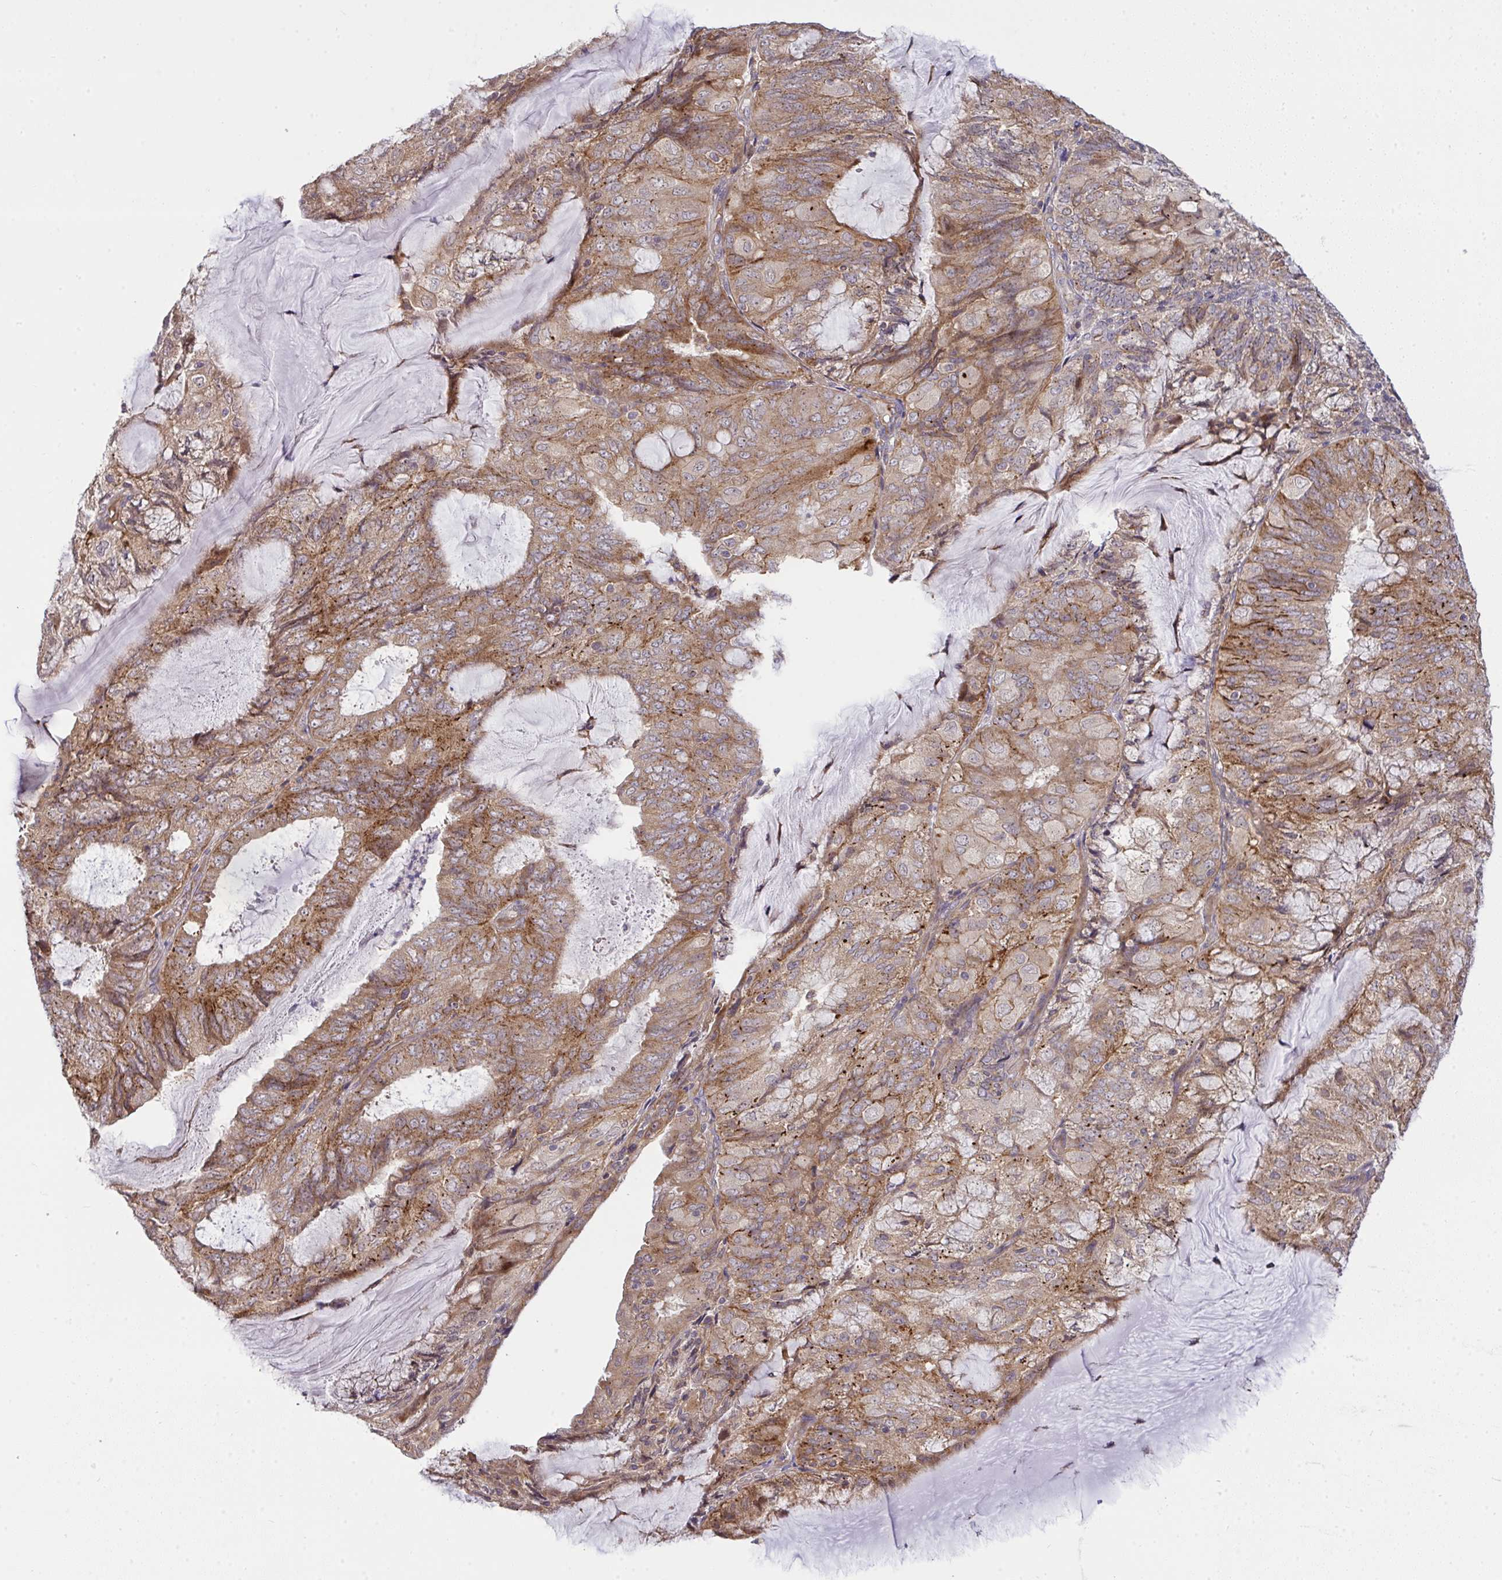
{"staining": {"intensity": "moderate", "quantity": ">75%", "location": "cytoplasmic/membranous"}, "tissue": "endometrial cancer", "cell_type": "Tumor cells", "image_type": "cancer", "snomed": [{"axis": "morphology", "description": "Adenocarcinoma, NOS"}, {"axis": "topography", "description": "Endometrium"}], "caption": "Endometrial cancer (adenocarcinoma) stained with a protein marker displays moderate staining in tumor cells.", "gene": "SLC9A6", "patient": {"sex": "female", "age": 81}}